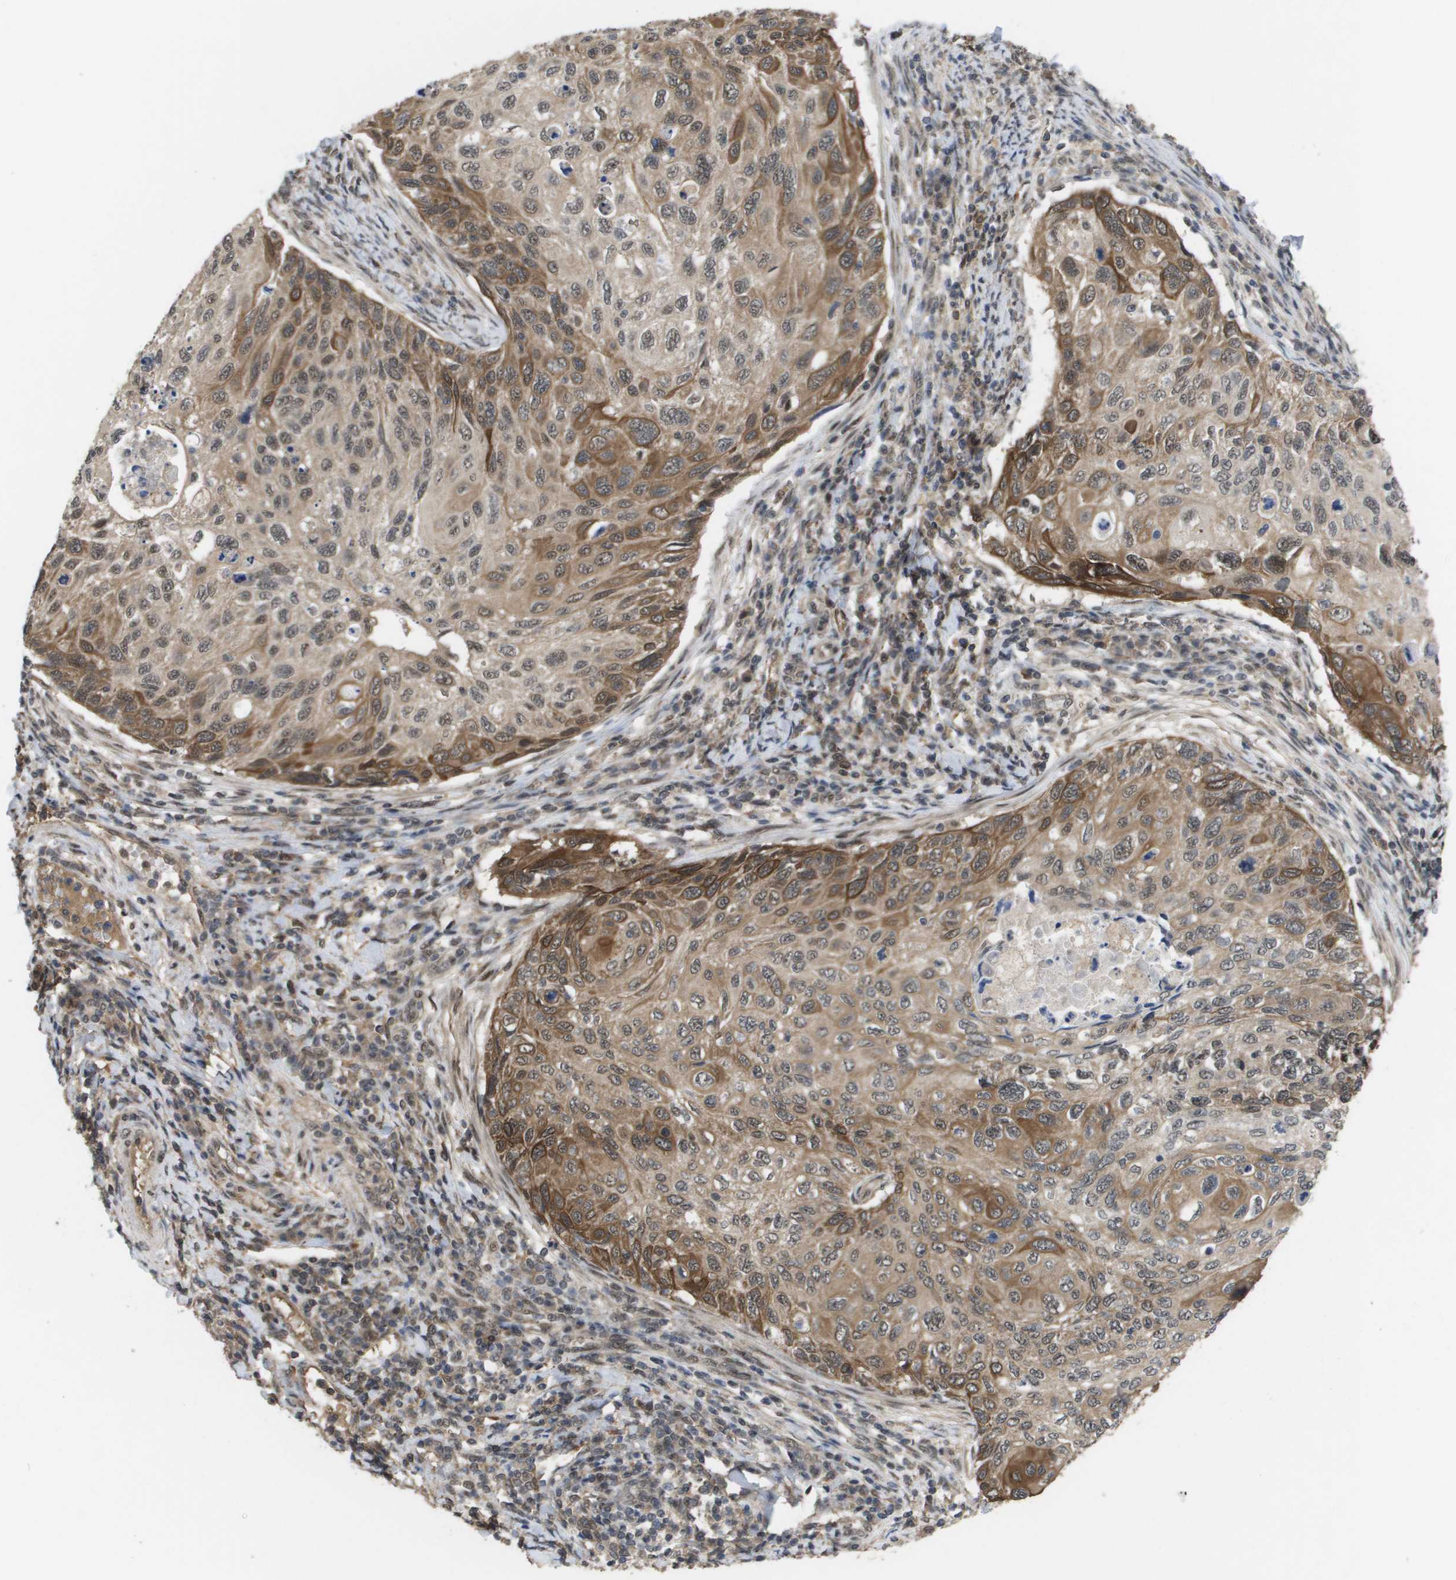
{"staining": {"intensity": "strong", "quantity": "25%-75%", "location": "cytoplasmic/membranous,nuclear"}, "tissue": "cervical cancer", "cell_type": "Tumor cells", "image_type": "cancer", "snomed": [{"axis": "morphology", "description": "Squamous cell carcinoma, NOS"}, {"axis": "topography", "description": "Cervix"}], "caption": "Immunohistochemical staining of squamous cell carcinoma (cervical) shows high levels of strong cytoplasmic/membranous and nuclear staining in about 25%-75% of tumor cells.", "gene": "AMBRA1", "patient": {"sex": "female", "age": 70}}